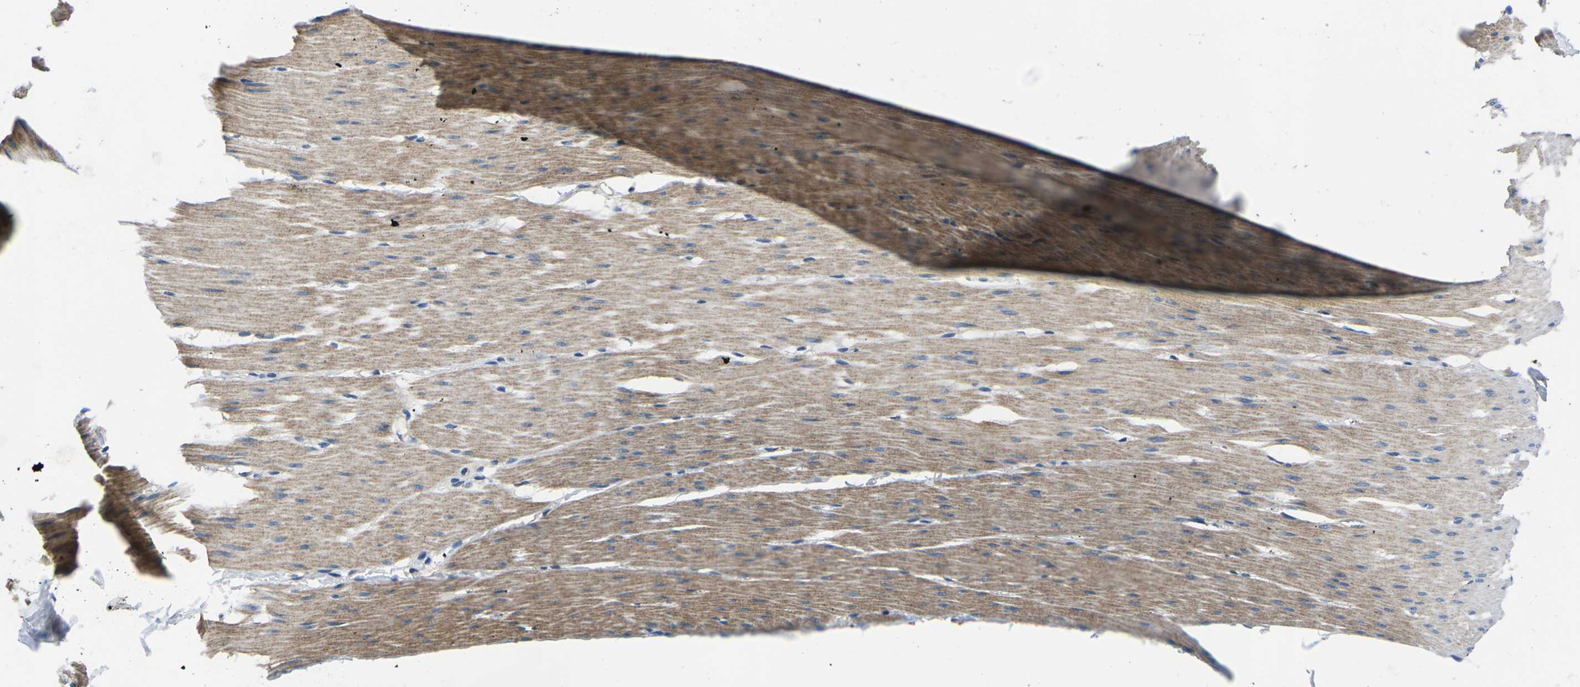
{"staining": {"intensity": "weak", "quantity": "25%-75%", "location": "cytoplasmic/membranous"}, "tissue": "smooth muscle", "cell_type": "Smooth muscle cells", "image_type": "normal", "snomed": [{"axis": "morphology", "description": "Normal tissue, NOS"}, {"axis": "topography", "description": "Smooth muscle"}, {"axis": "topography", "description": "Colon"}], "caption": "Smooth muscle stained for a protein (brown) shows weak cytoplasmic/membranous positive staining in about 25%-75% of smooth muscle cells.", "gene": "PDCD6IP", "patient": {"sex": "male", "age": 67}}